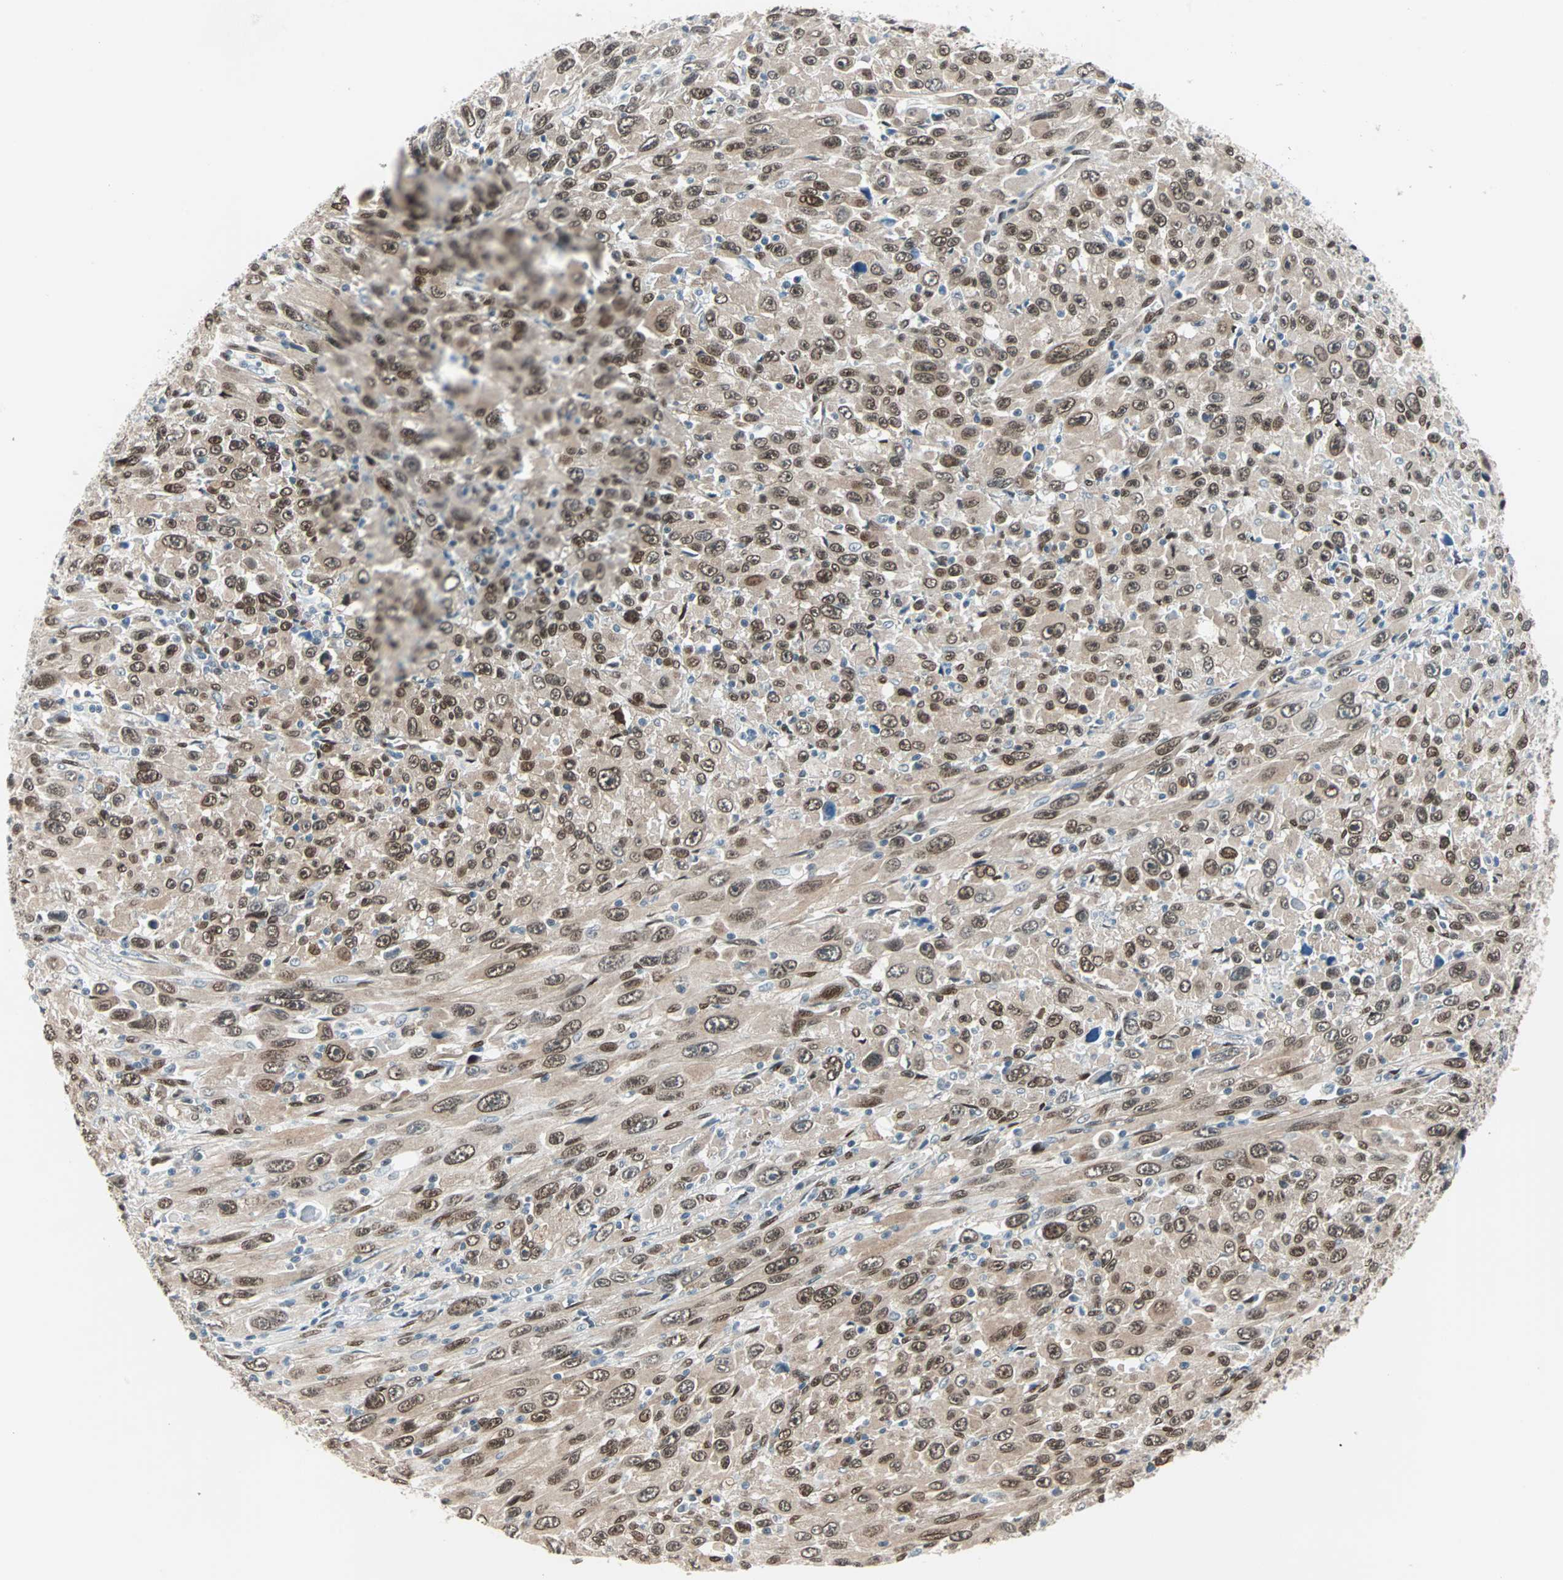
{"staining": {"intensity": "strong", "quantity": ">75%", "location": "cytoplasmic/membranous,nuclear"}, "tissue": "melanoma", "cell_type": "Tumor cells", "image_type": "cancer", "snomed": [{"axis": "morphology", "description": "Malignant melanoma, Metastatic site"}, {"axis": "topography", "description": "Skin"}], "caption": "Protein expression analysis of human malignant melanoma (metastatic site) reveals strong cytoplasmic/membranous and nuclear staining in about >75% of tumor cells.", "gene": "WWTR1", "patient": {"sex": "female", "age": 56}}